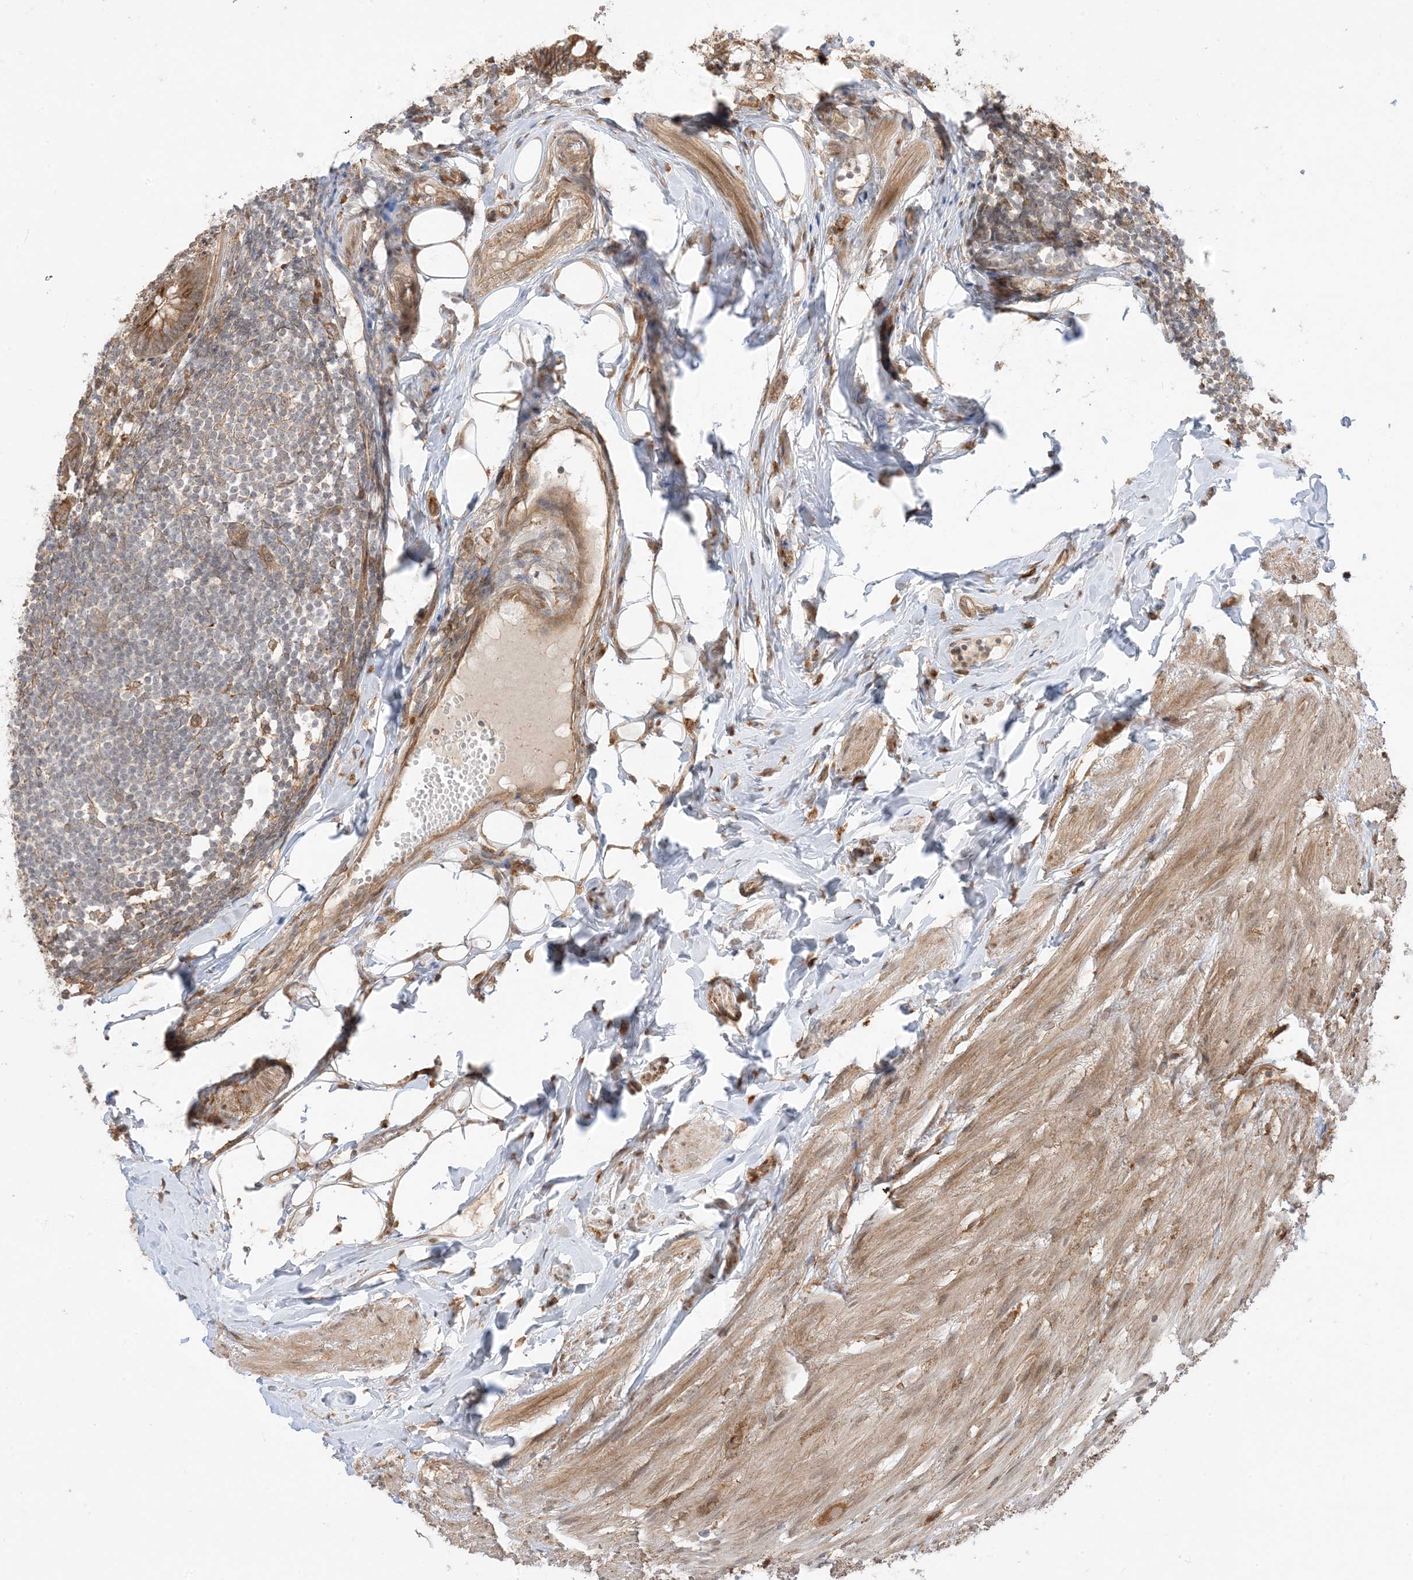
{"staining": {"intensity": "moderate", "quantity": ">75%", "location": "cytoplasmic/membranous"}, "tissue": "appendix", "cell_type": "Glandular cells", "image_type": "normal", "snomed": [{"axis": "morphology", "description": "Normal tissue, NOS"}, {"axis": "topography", "description": "Appendix"}], "caption": "Glandular cells exhibit medium levels of moderate cytoplasmic/membranous staining in approximately >75% of cells in benign human appendix. The staining was performed using DAB (3,3'-diaminobenzidine) to visualize the protein expression in brown, while the nuclei were stained in blue with hematoxylin (Magnification: 20x).", "gene": "SCARF2", "patient": {"sex": "female", "age": 62}}